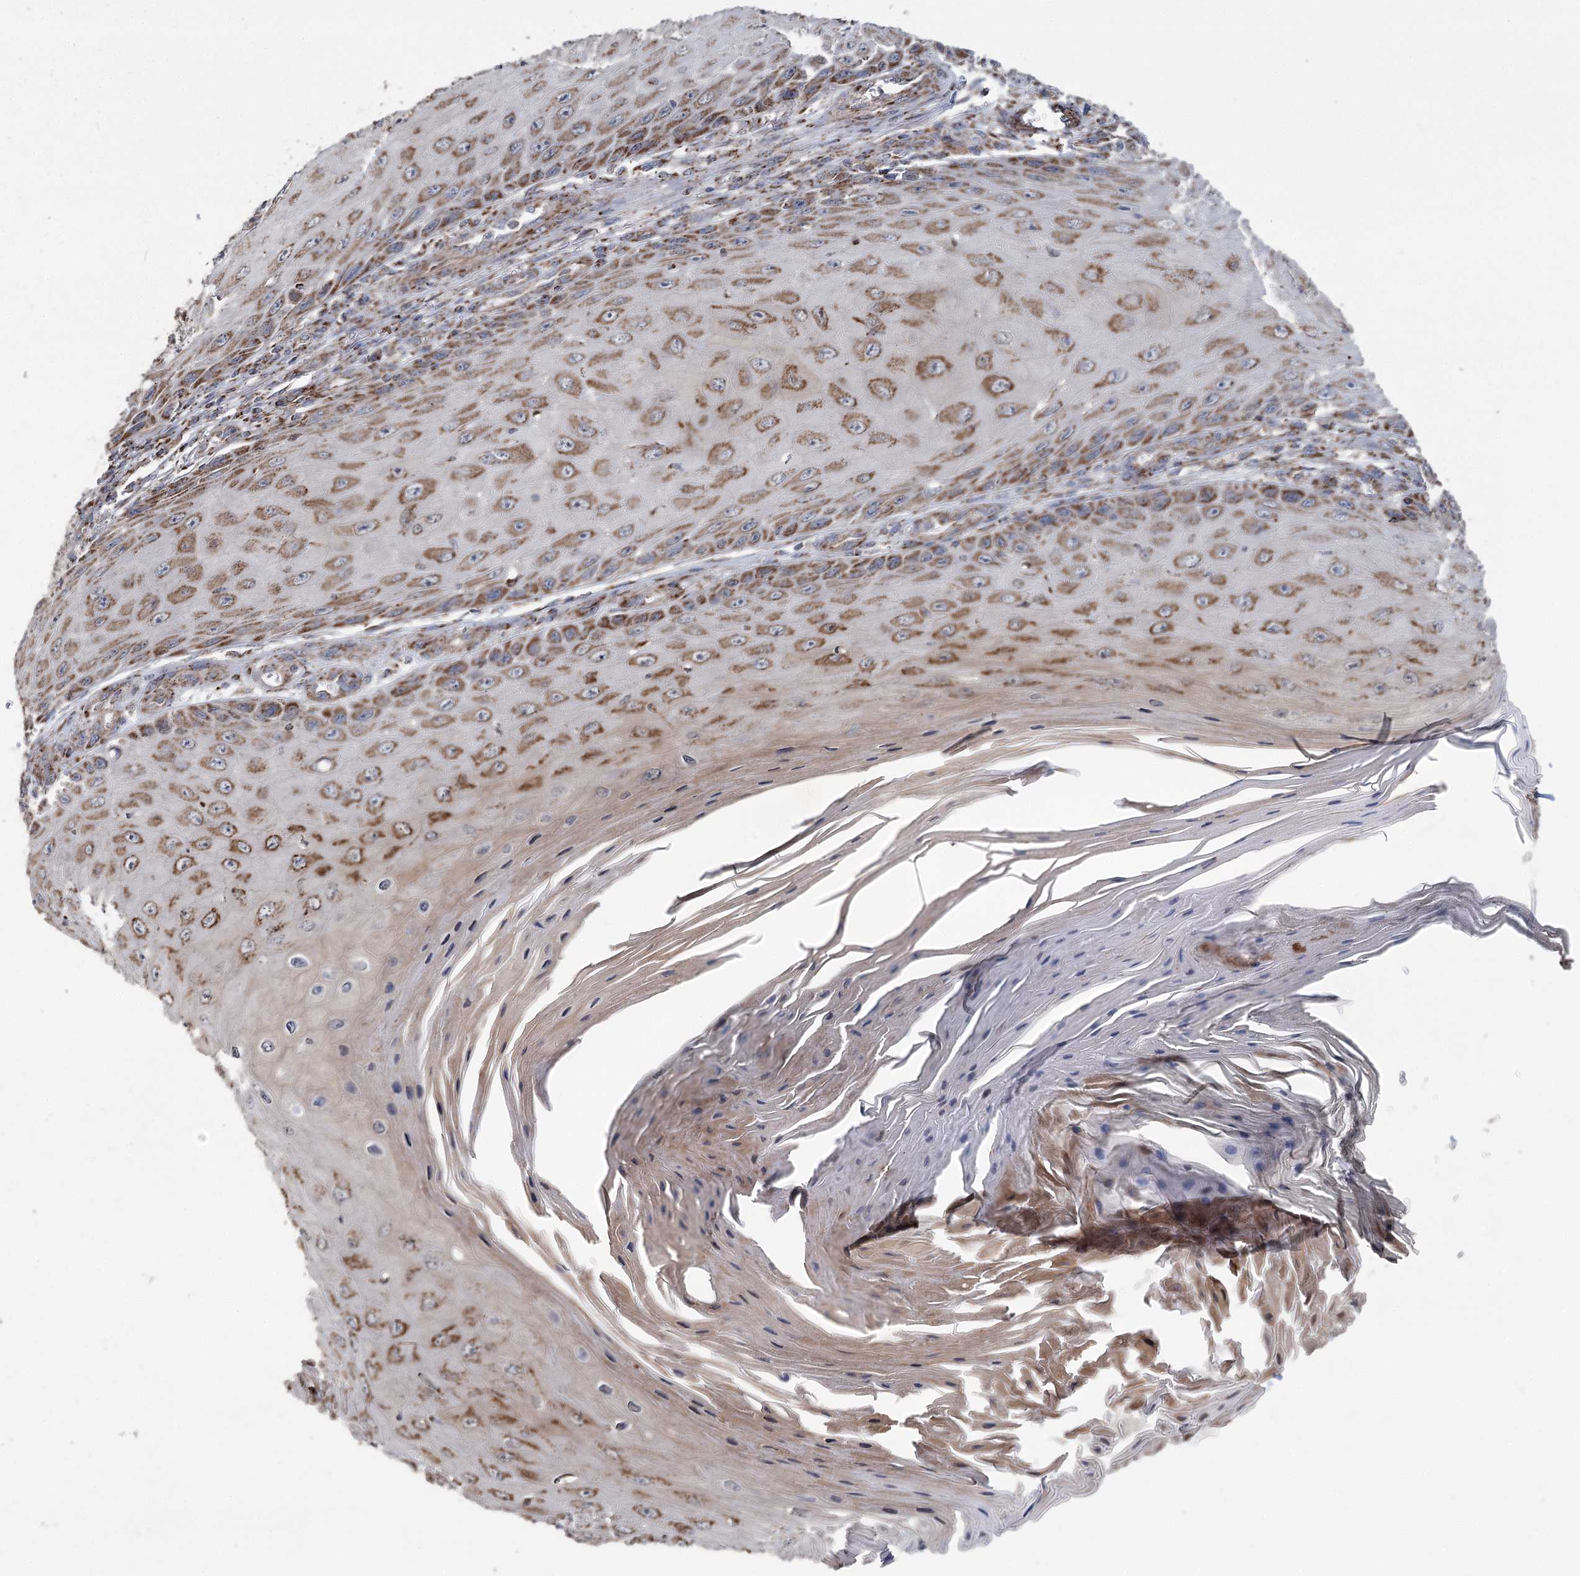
{"staining": {"intensity": "strong", "quantity": ">75%", "location": "cytoplasmic/membranous"}, "tissue": "skin cancer", "cell_type": "Tumor cells", "image_type": "cancer", "snomed": [{"axis": "morphology", "description": "Squamous cell carcinoma, NOS"}, {"axis": "topography", "description": "Skin"}], "caption": "This is a histology image of immunohistochemistry staining of skin cancer, which shows strong expression in the cytoplasmic/membranous of tumor cells.", "gene": "RANBP3L", "patient": {"sex": "female", "age": 73}}